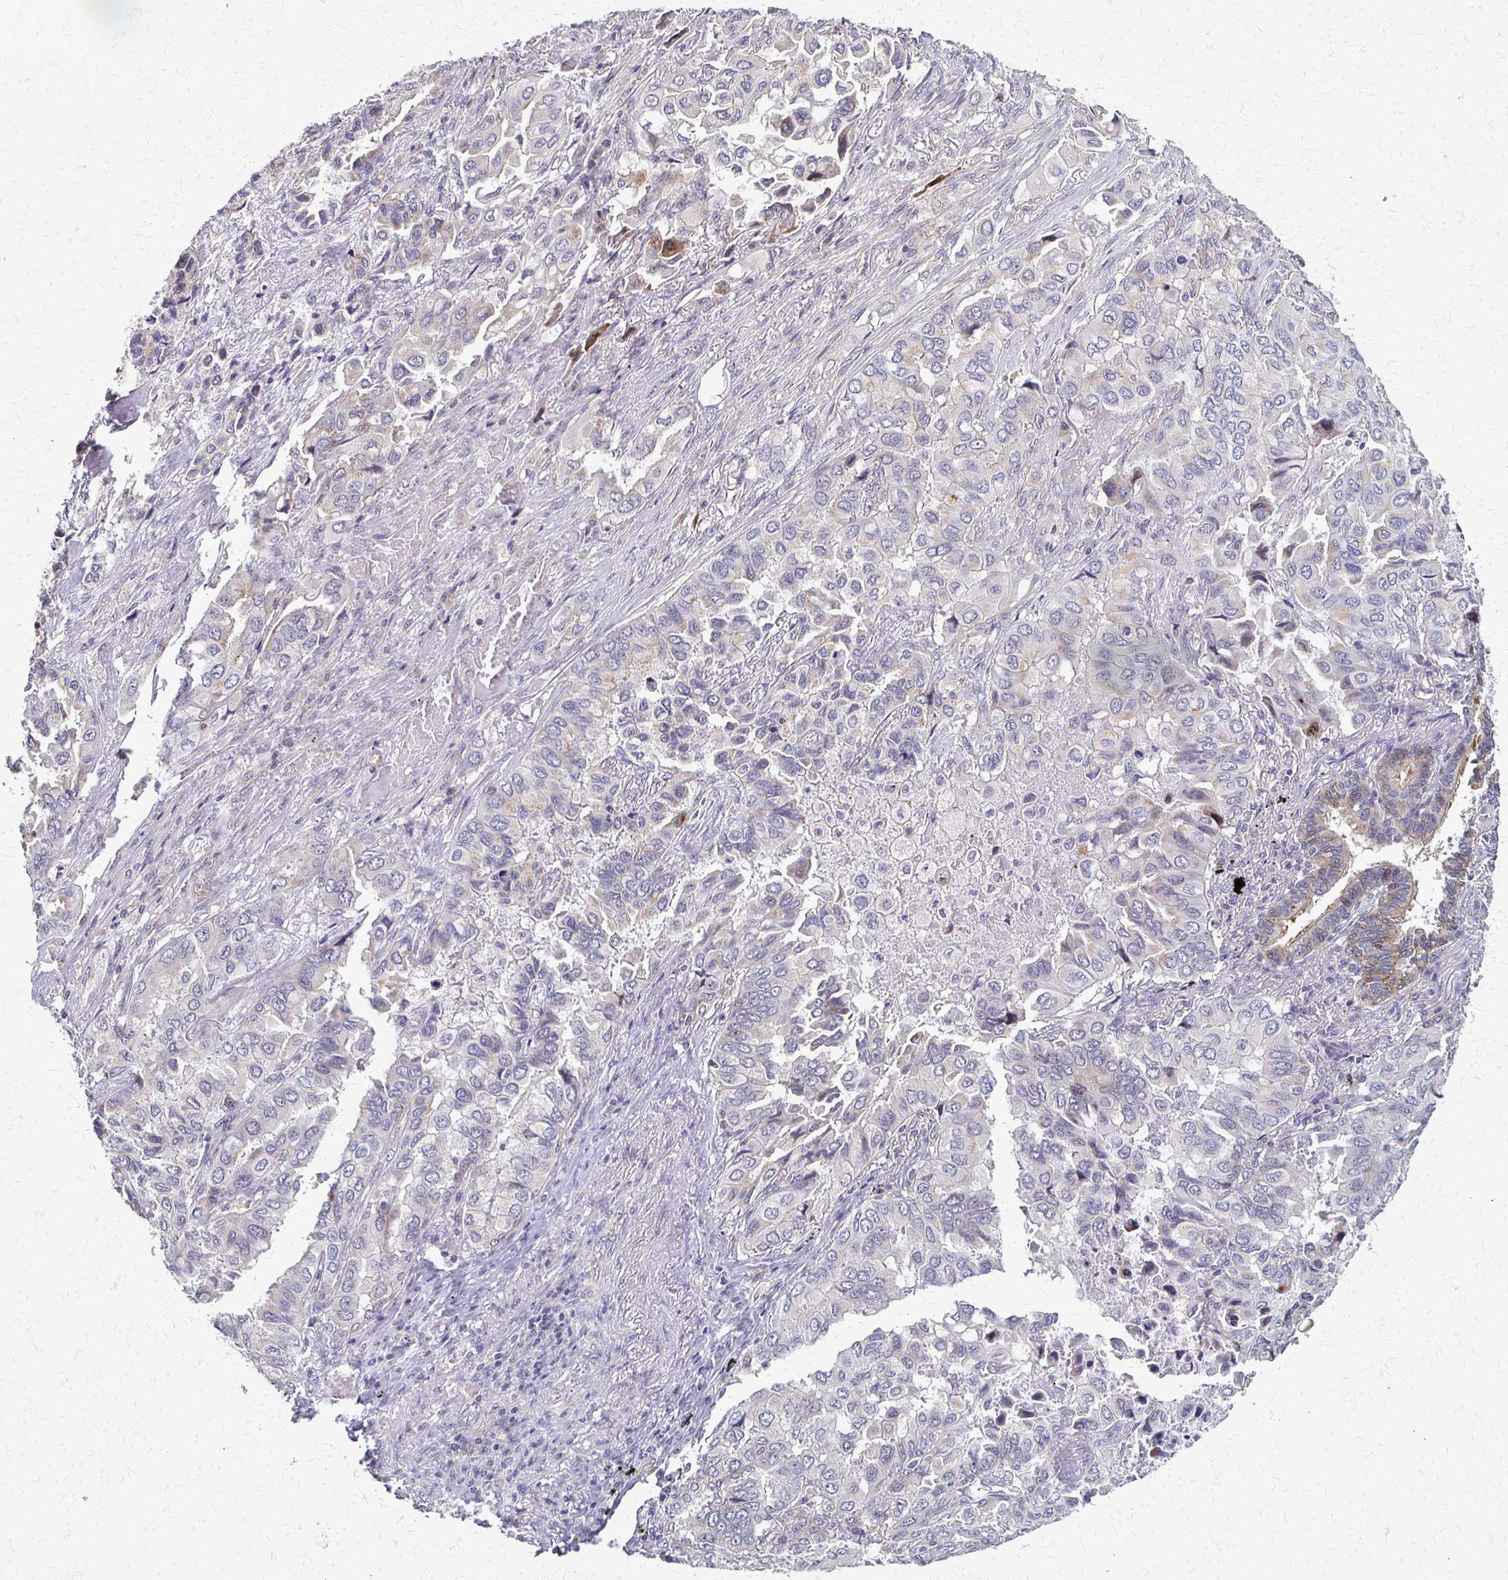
{"staining": {"intensity": "negative", "quantity": "none", "location": "none"}, "tissue": "lung cancer", "cell_type": "Tumor cells", "image_type": "cancer", "snomed": [{"axis": "morphology", "description": "Aneuploidy"}, {"axis": "morphology", "description": "Adenocarcinoma, NOS"}, {"axis": "morphology", "description": "Adenocarcinoma, metastatic, NOS"}, {"axis": "topography", "description": "Lymph node"}, {"axis": "topography", "description": "Lung"}], "caption": "Immunohistochemistry (IHC) of human lung cancer shows no staining in tumor cells.", "gene": "SLC9A9", "patient": {"sex": "female", "age": 48}}